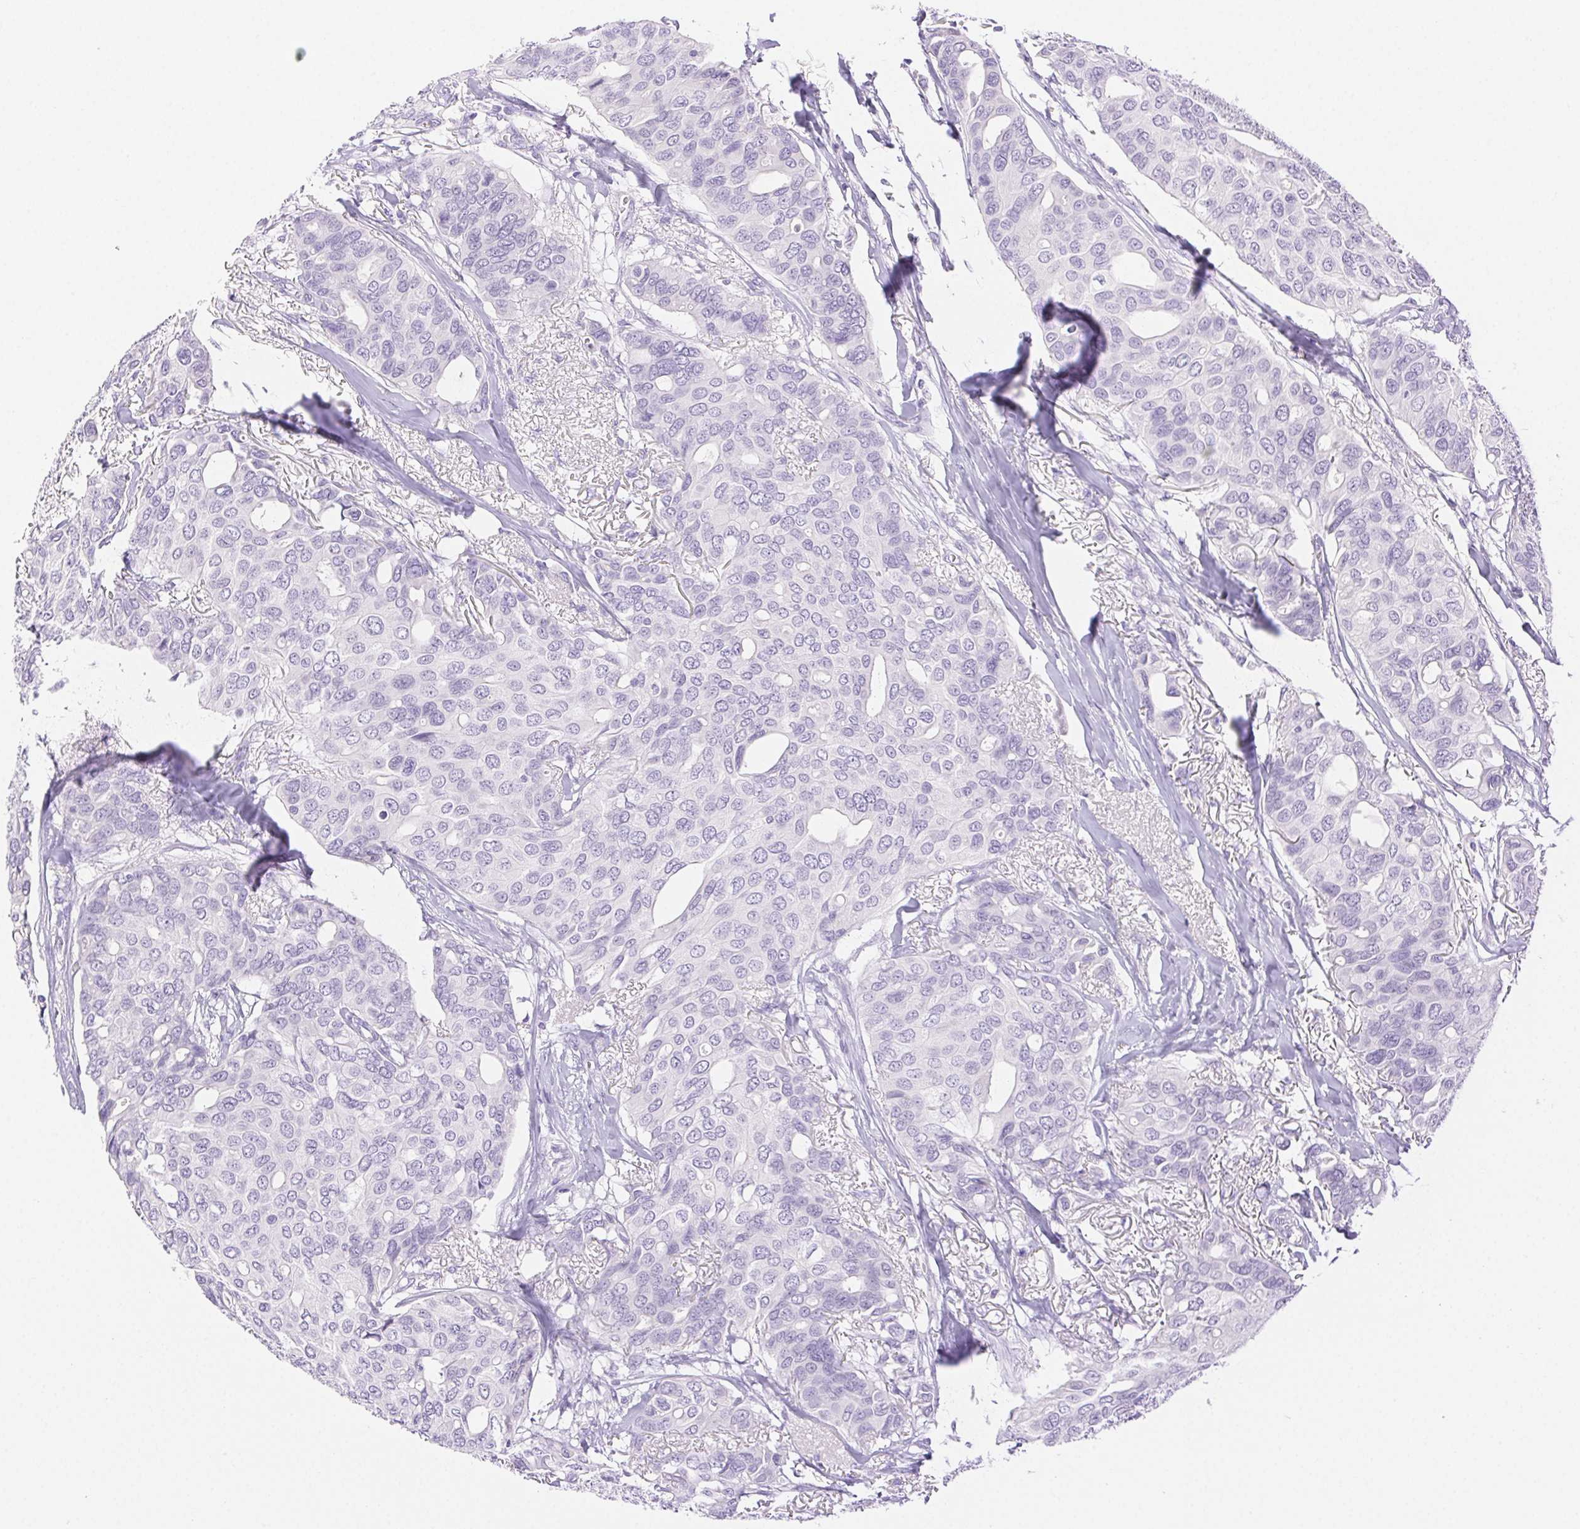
{"staining": {"intensity": "negative", "quantity": "none", "location": "none"}, "tissue": "breast cancer", "cell_type": "Tumor cells", "image_type": "cancer", "snomed": [{"axis": "morphology", "description": "Duct carcinoma"}, {"axis": "topography", "description": "Breast"}], "caption": "Immunohistochemical staining of infiltrating ductal carcinoma (breast) reveals no significant positivity in tumor cells.", "gene": "SPACA4", "patient": {"sex": "female", "age": 54}}